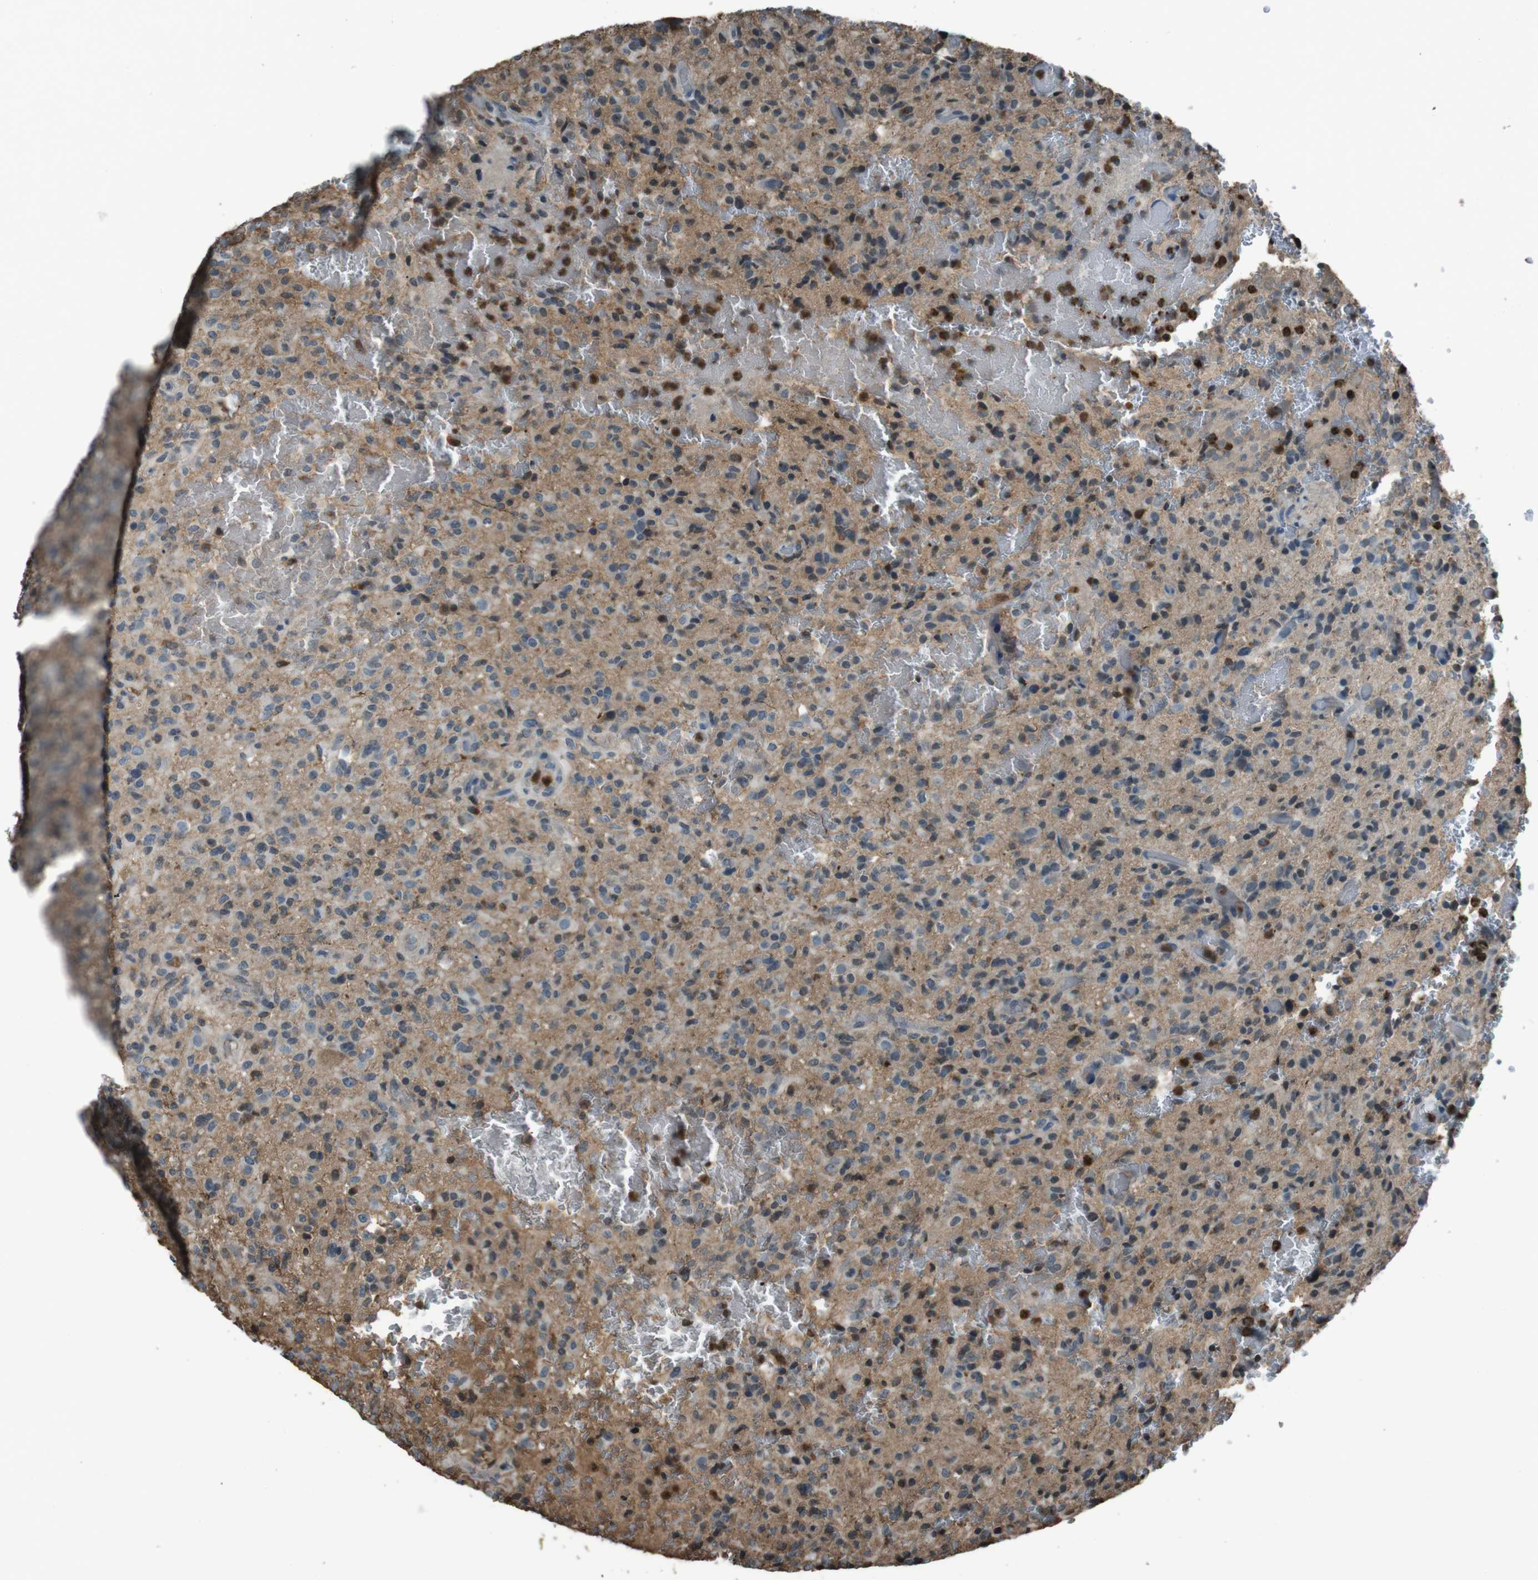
{"staining": {"intensity": "moderate", "quantity": ">75%", "location": "cytoplasmic/membranous"}, "tissue": "glioma", "cell_type": "Tumor cells", "image_type": "cancer", "snomed": [{"axis": "morphology", "description": "Glioma, malignant, High grade"}, {"axis": "topography", "description": "Brain"}], "caption": "High-grade glioma (malignant) stained with immunohistochemistry (IHC) displays moderate cytoplasmic/membranous positivity in about >75% of tumor cells.", "gene": "UGT1A6", "patient": {"sex": "male", "age": 71}}